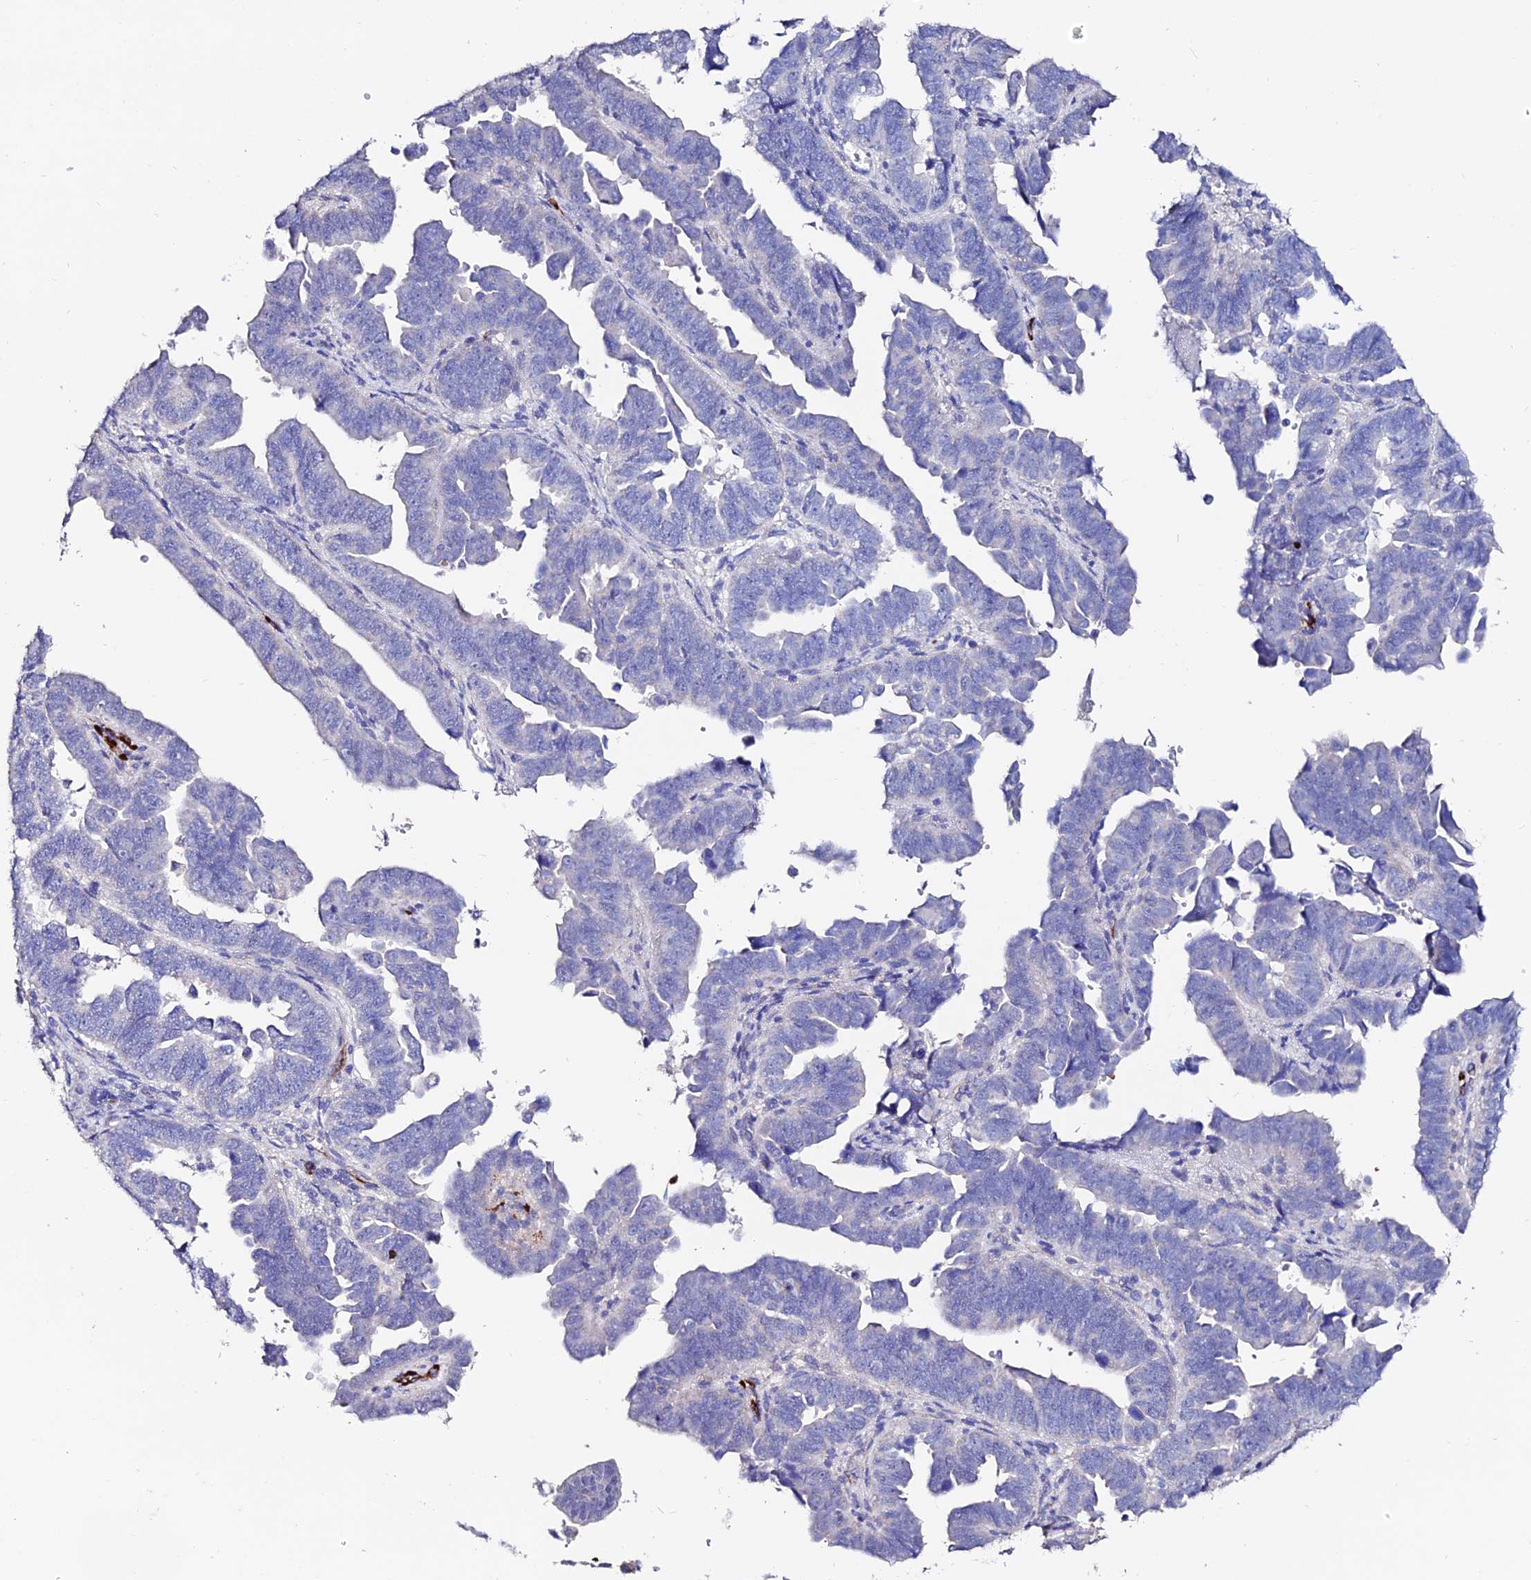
{"staining": {"intensity": "negative", "quantity": "none", "location": "none"}, "tissue": "endometrial cancer", "cell_type": "Tumor cells", "image_type": "cancer", "snomed": [{"axis": "morphology", "description": "Adenocarcinoma, NOS"}, {"axis": "topography", "description": "Endometrium"}], "caption": "Immunohistochemistry image of neoplastic tissue: human endometrial cancer stained with DAB (3,3'-diaminobenzidine) exhibits no significant protein positivity in tumor cells.", "gene": "ESM1", "patient": {"sex": "female", "age": 75}}